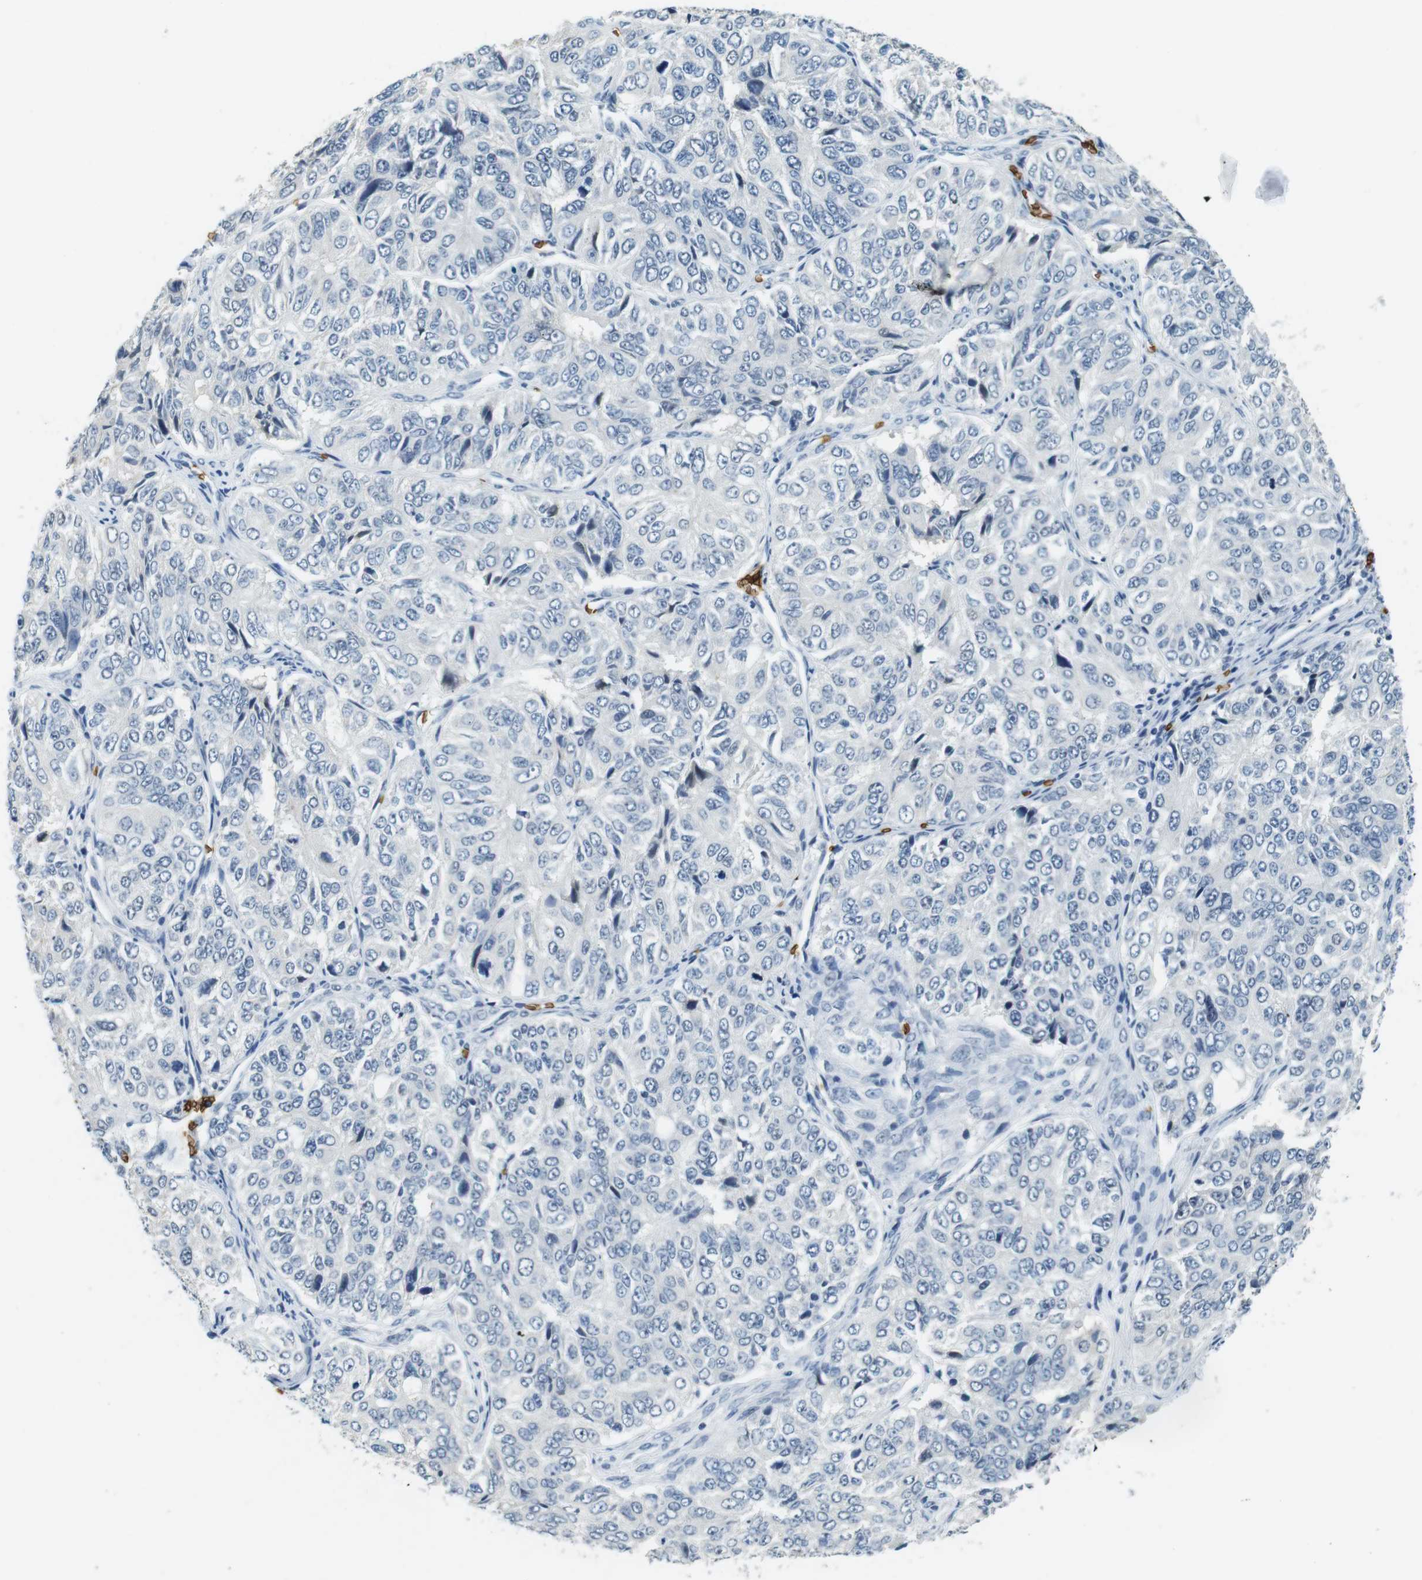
{"staining": {"intensity": "negative", "quantity": "none", "location": "none"}, "tissue": "ovarian cancer", "cell_type": "Tumor cells", "image_type": "cancer", "snomed": [{"axis": "morphology", "description": "Carcinoma, endometroid"}, {"axis": "topography", "description": "Ovary"}], "caption": "An image of ovarian endometroid carcinoma stained for a protein exhibits no brown staining in tumor cells.", "gene": "SLC4A1", "patient": {"sex": "female", "age": 51}}